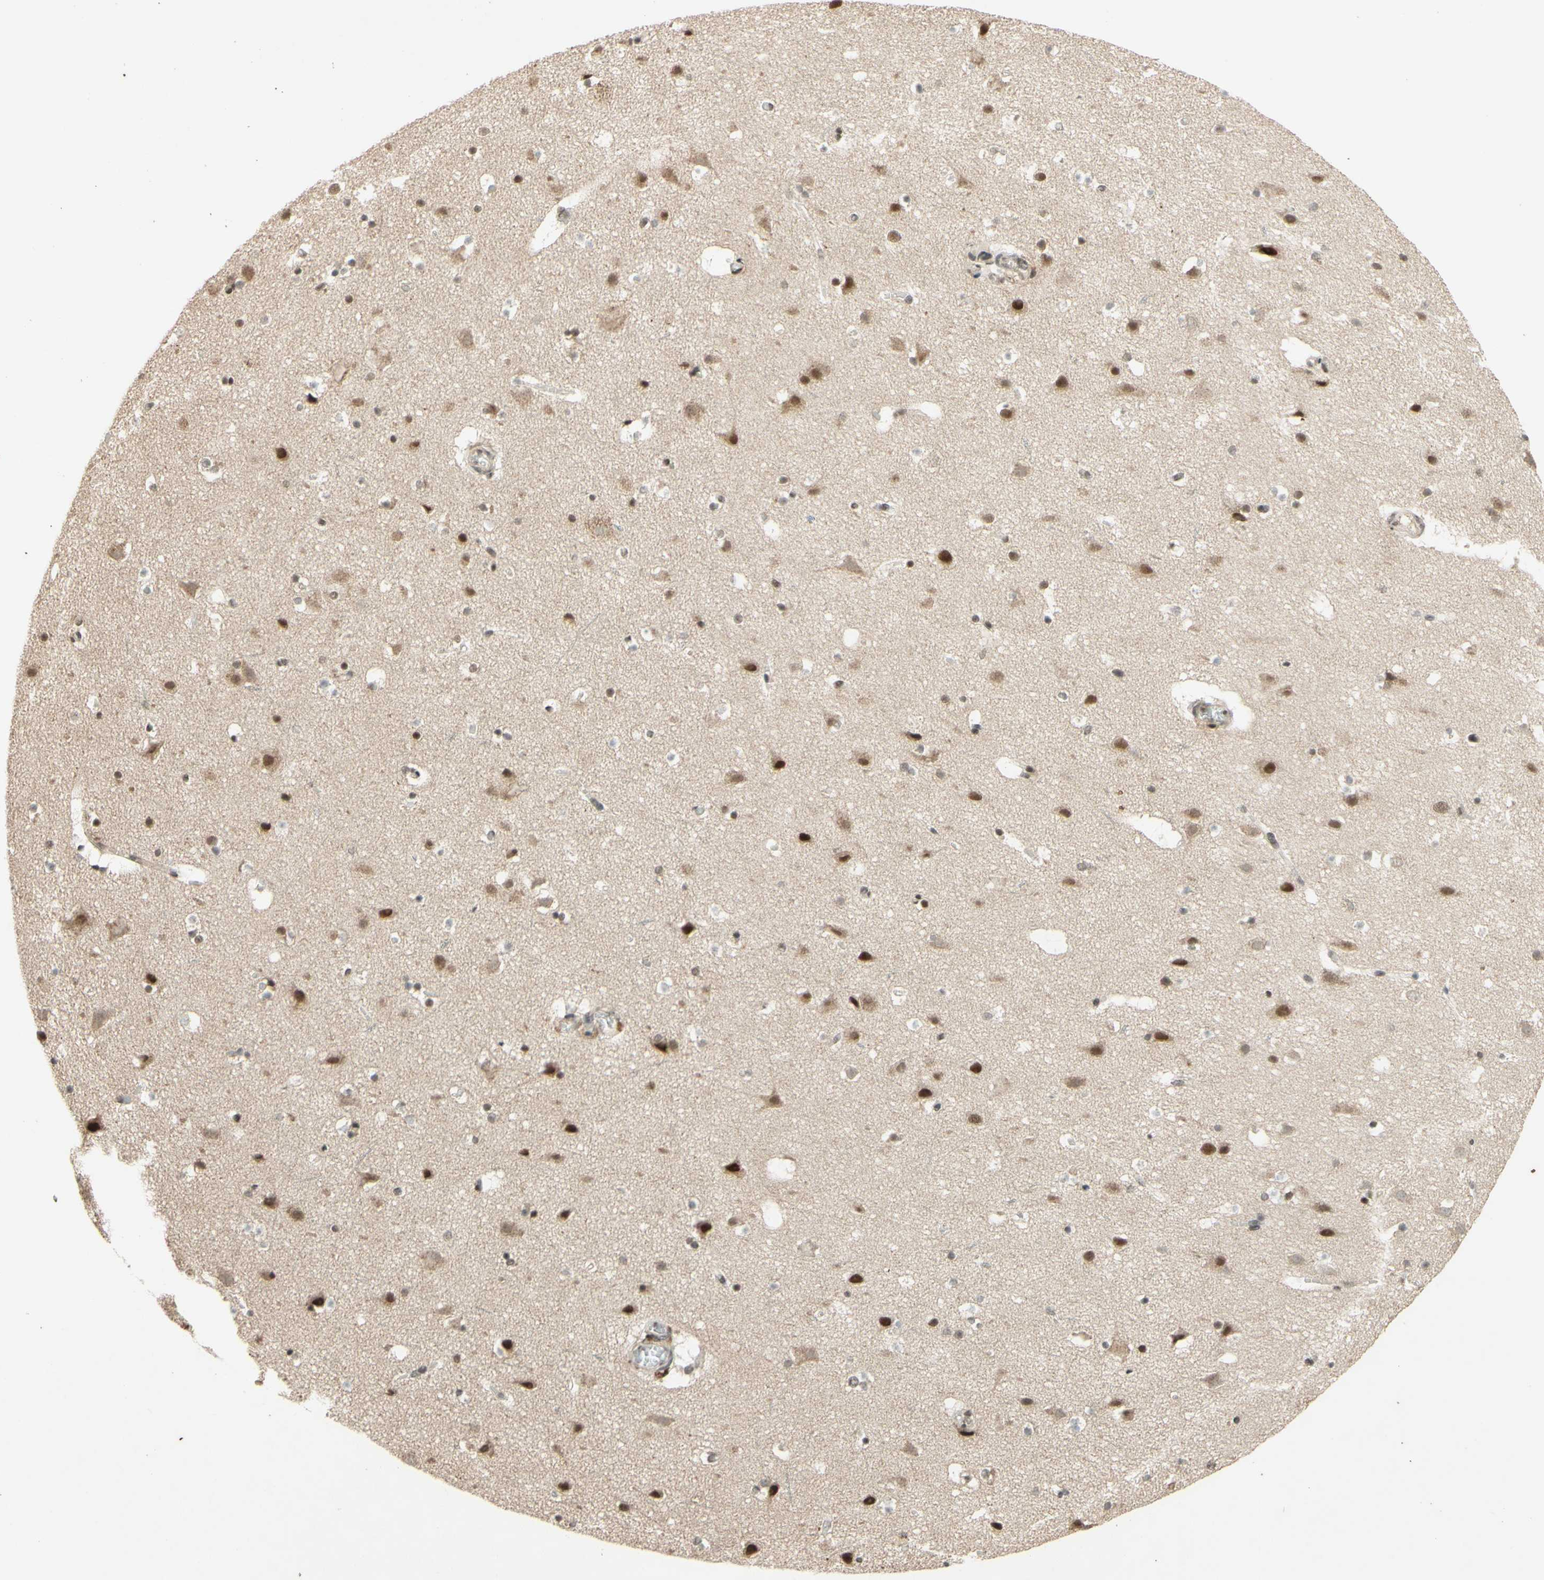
{"staining": {"intensity": "weak", "quantity": ">75%", "location": "nuclear"}, "tissue": "cerebral cortex", "cell_type": "Endothelial cells", "image_type": "normal", "snomed": [{"axis": "morphology", "description": "Normal tissue, NOS"}, {"axis": "topography", "description": "Cerebral cortex"}], "caption": "Protein staining displays weak nuclear expression in about >75% of endothelial cells in unremarkable cerebral cortex.", "gene": "SMARCB1", "patient": {"sex": "male", "age": 45}}